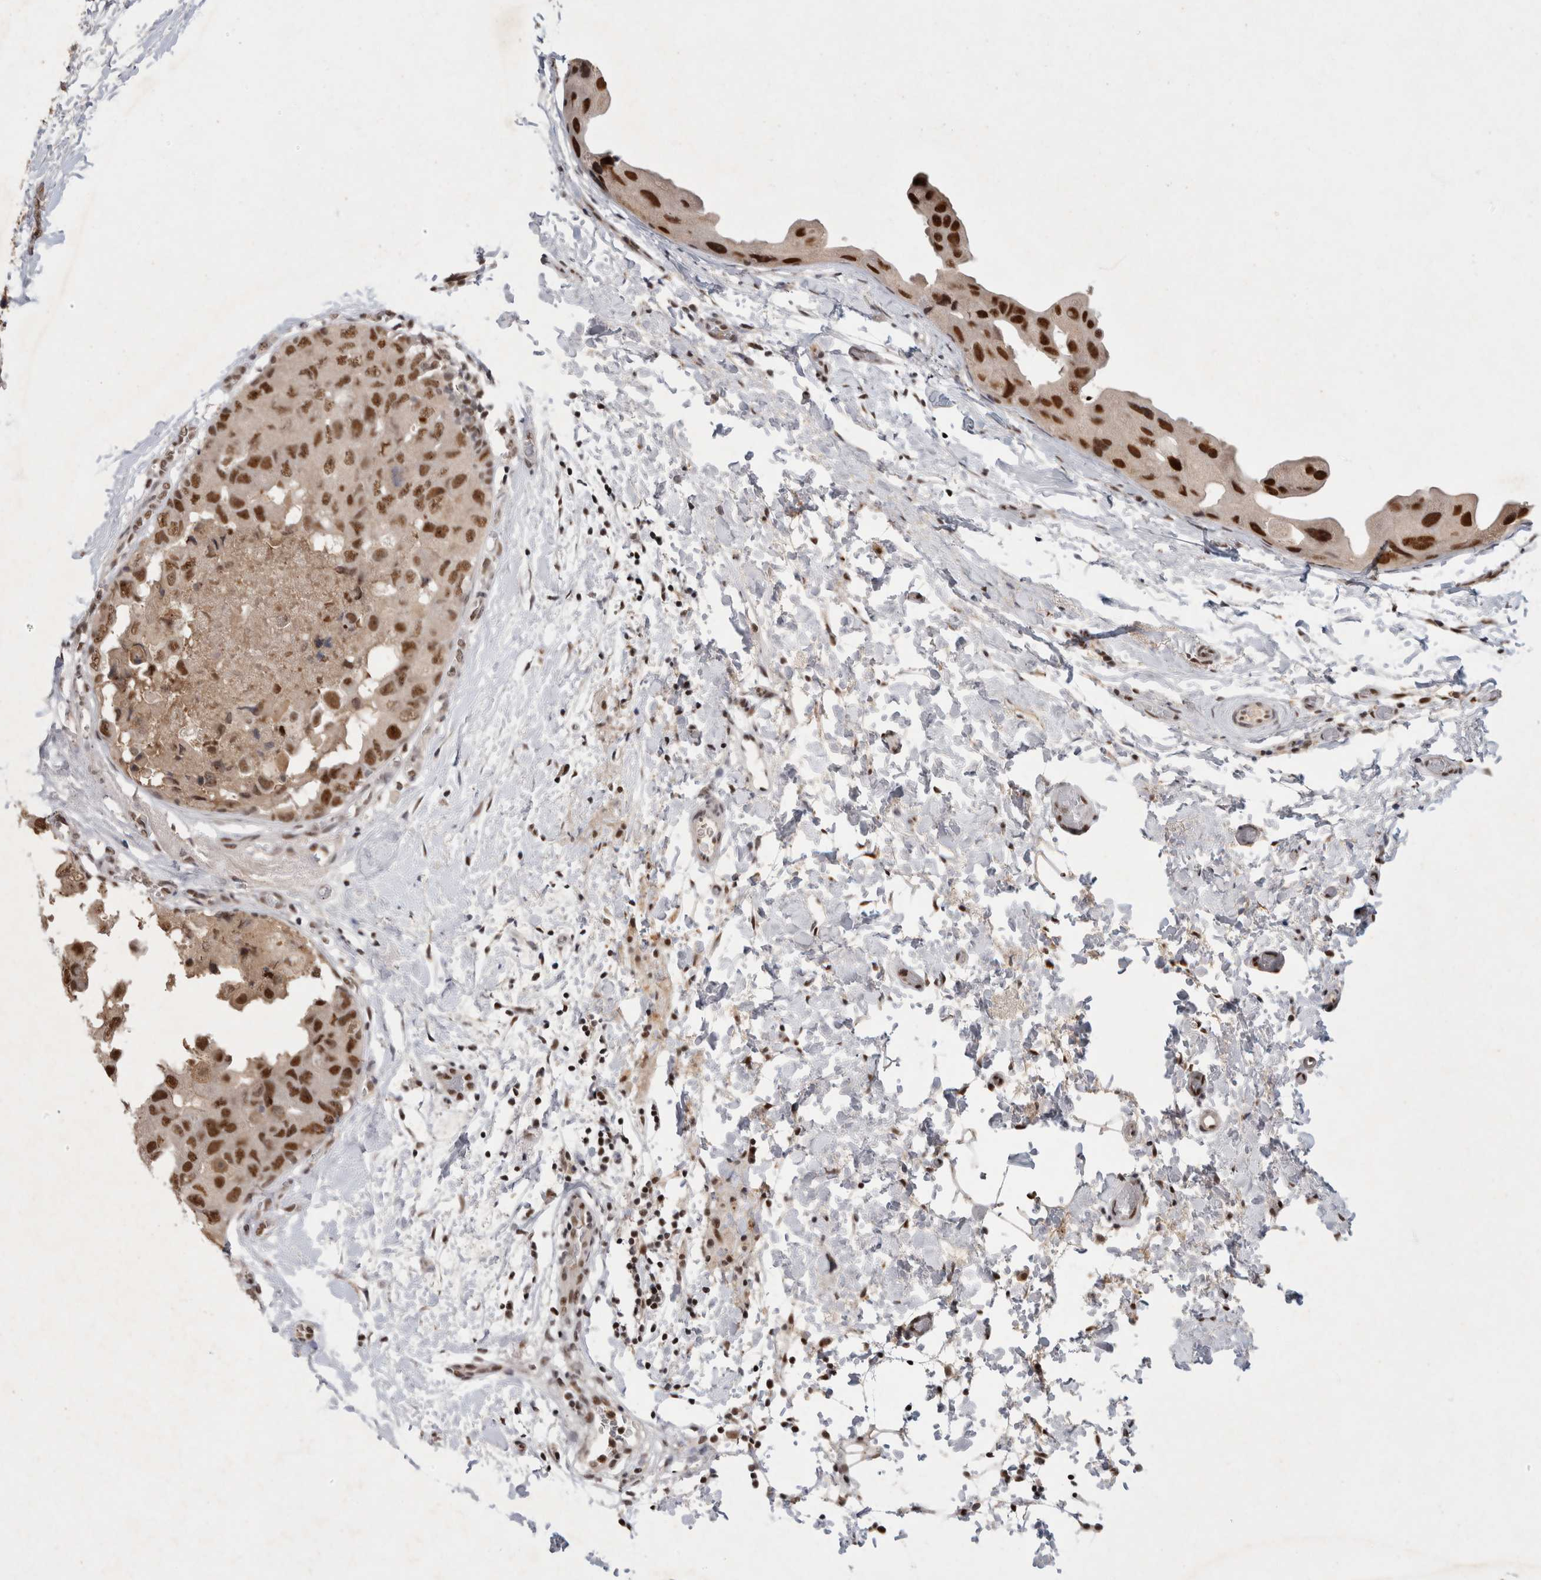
{"staining": {"intensity": "strong", "quantity": ">75%", "location": "nuclear"}, "tissue": "breast cancer", "cell_type": "Tumor cells", "image_type": "cancer", "snomed": [{"axis": "morphology", "description": "Duct carcinoma"}, {"axis": "topography", "description": "Breast"}], "caption": "Strong nuclear expression for a protein is appreciated in about >75% of tumor cells of breast cancer (infiltrating ductal carcinoma) using IHC.", "gene": "XRCC5", "patient": {"sex": "female", "age": 62}}